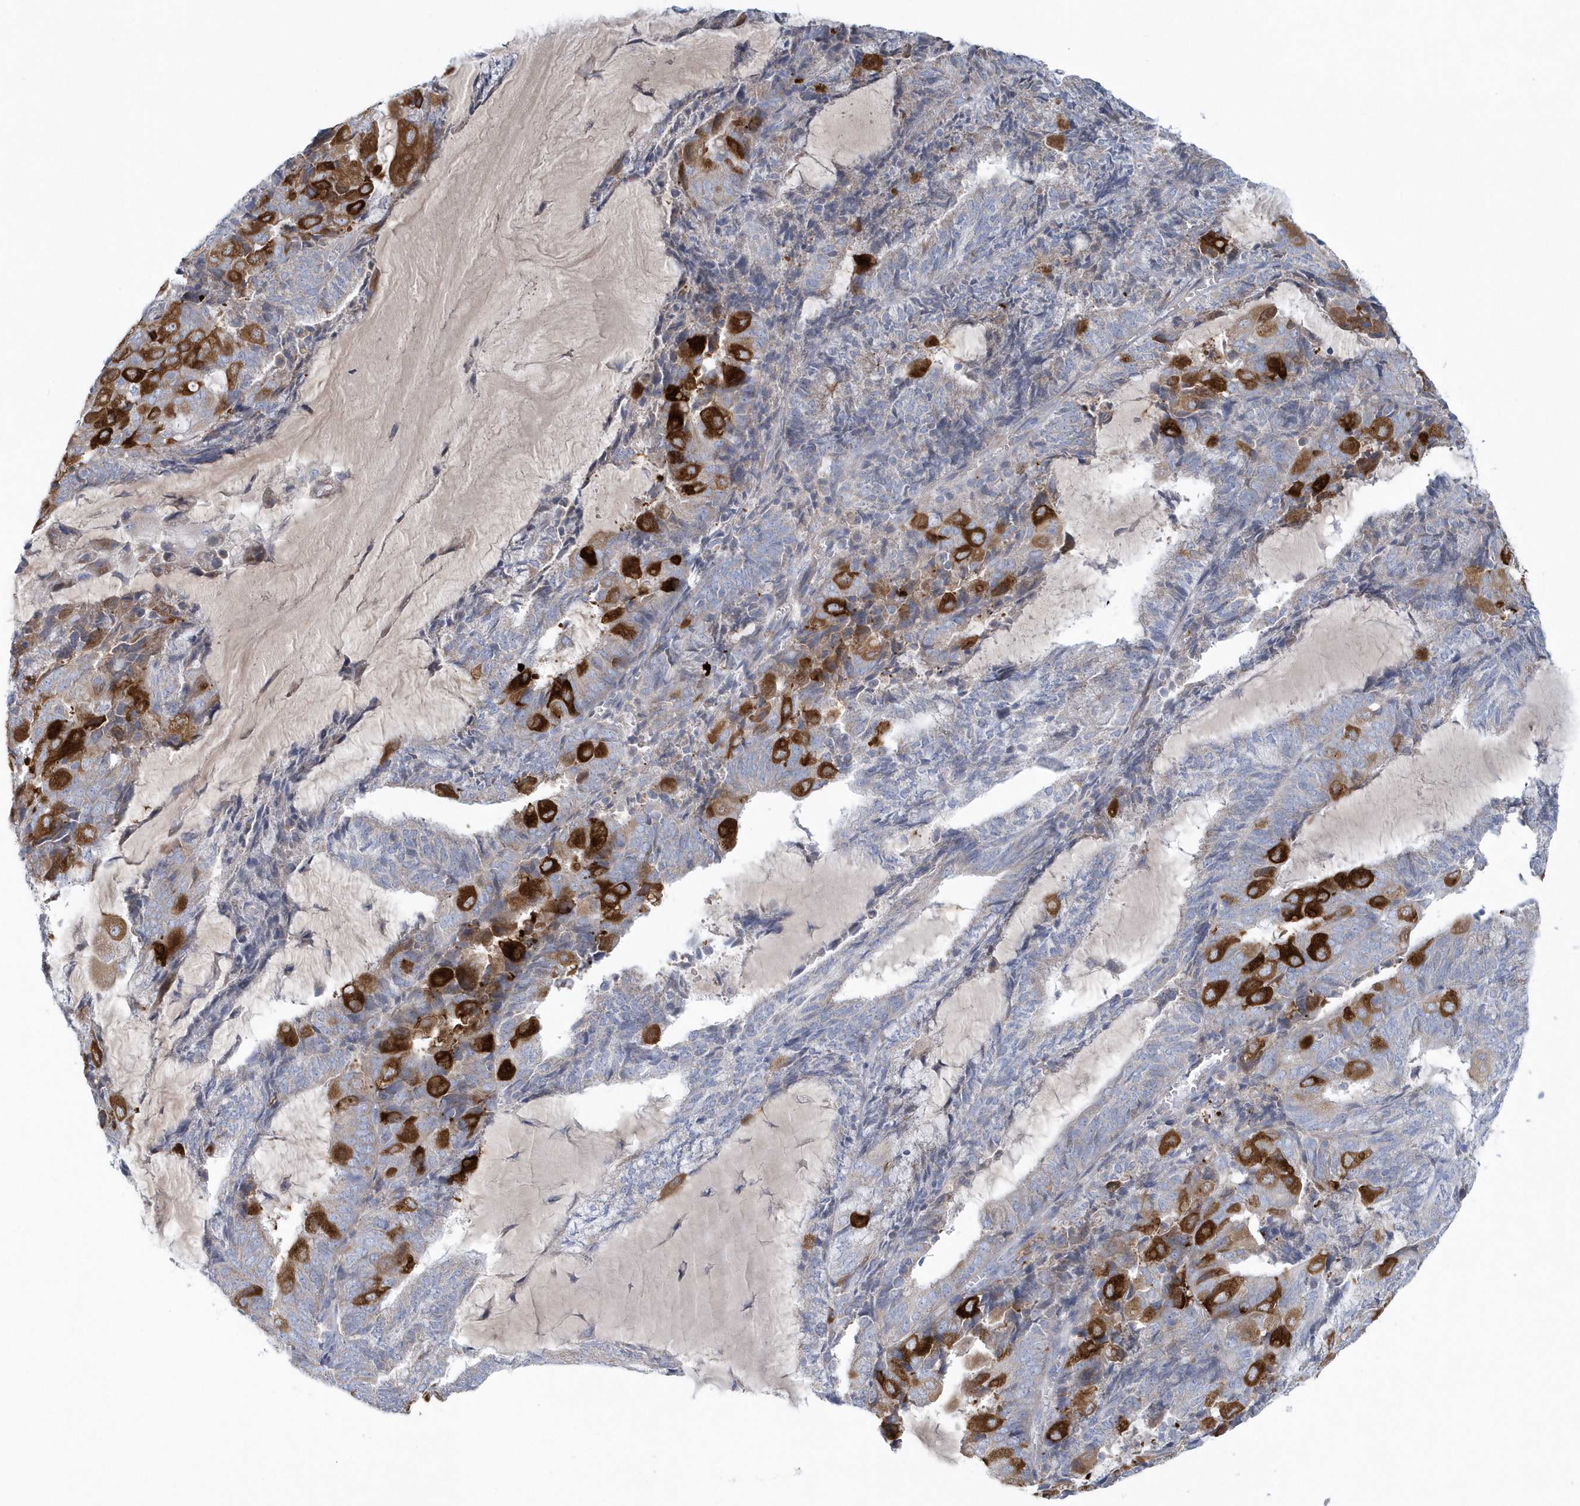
{"staining": {"intensity": "strong", "quantity": "25%-75%", "location": "cytoplasmic/membranous"}, "tissue": "endometrial cancer", "cell_type": "Tumor cells", "image_type": "cancer", "snomed": [{"axis": "morphology", "description": "Adenocarcinoma, NOS"}, {"axis": "topography", "description": "Endometrium"}], "caption": "Tumor cells demonstrate strong cytoplasmic/membranous expression in approximately 25%-75% of cells in adenocarcinoma (endometrial). The staining is performed using DAB brown chromogen to label protein expression. The nuclei are counter-stained blue using hematoxylin.", "gene": "SPATA18", "patient": {"sex": "female", "age": 81}}